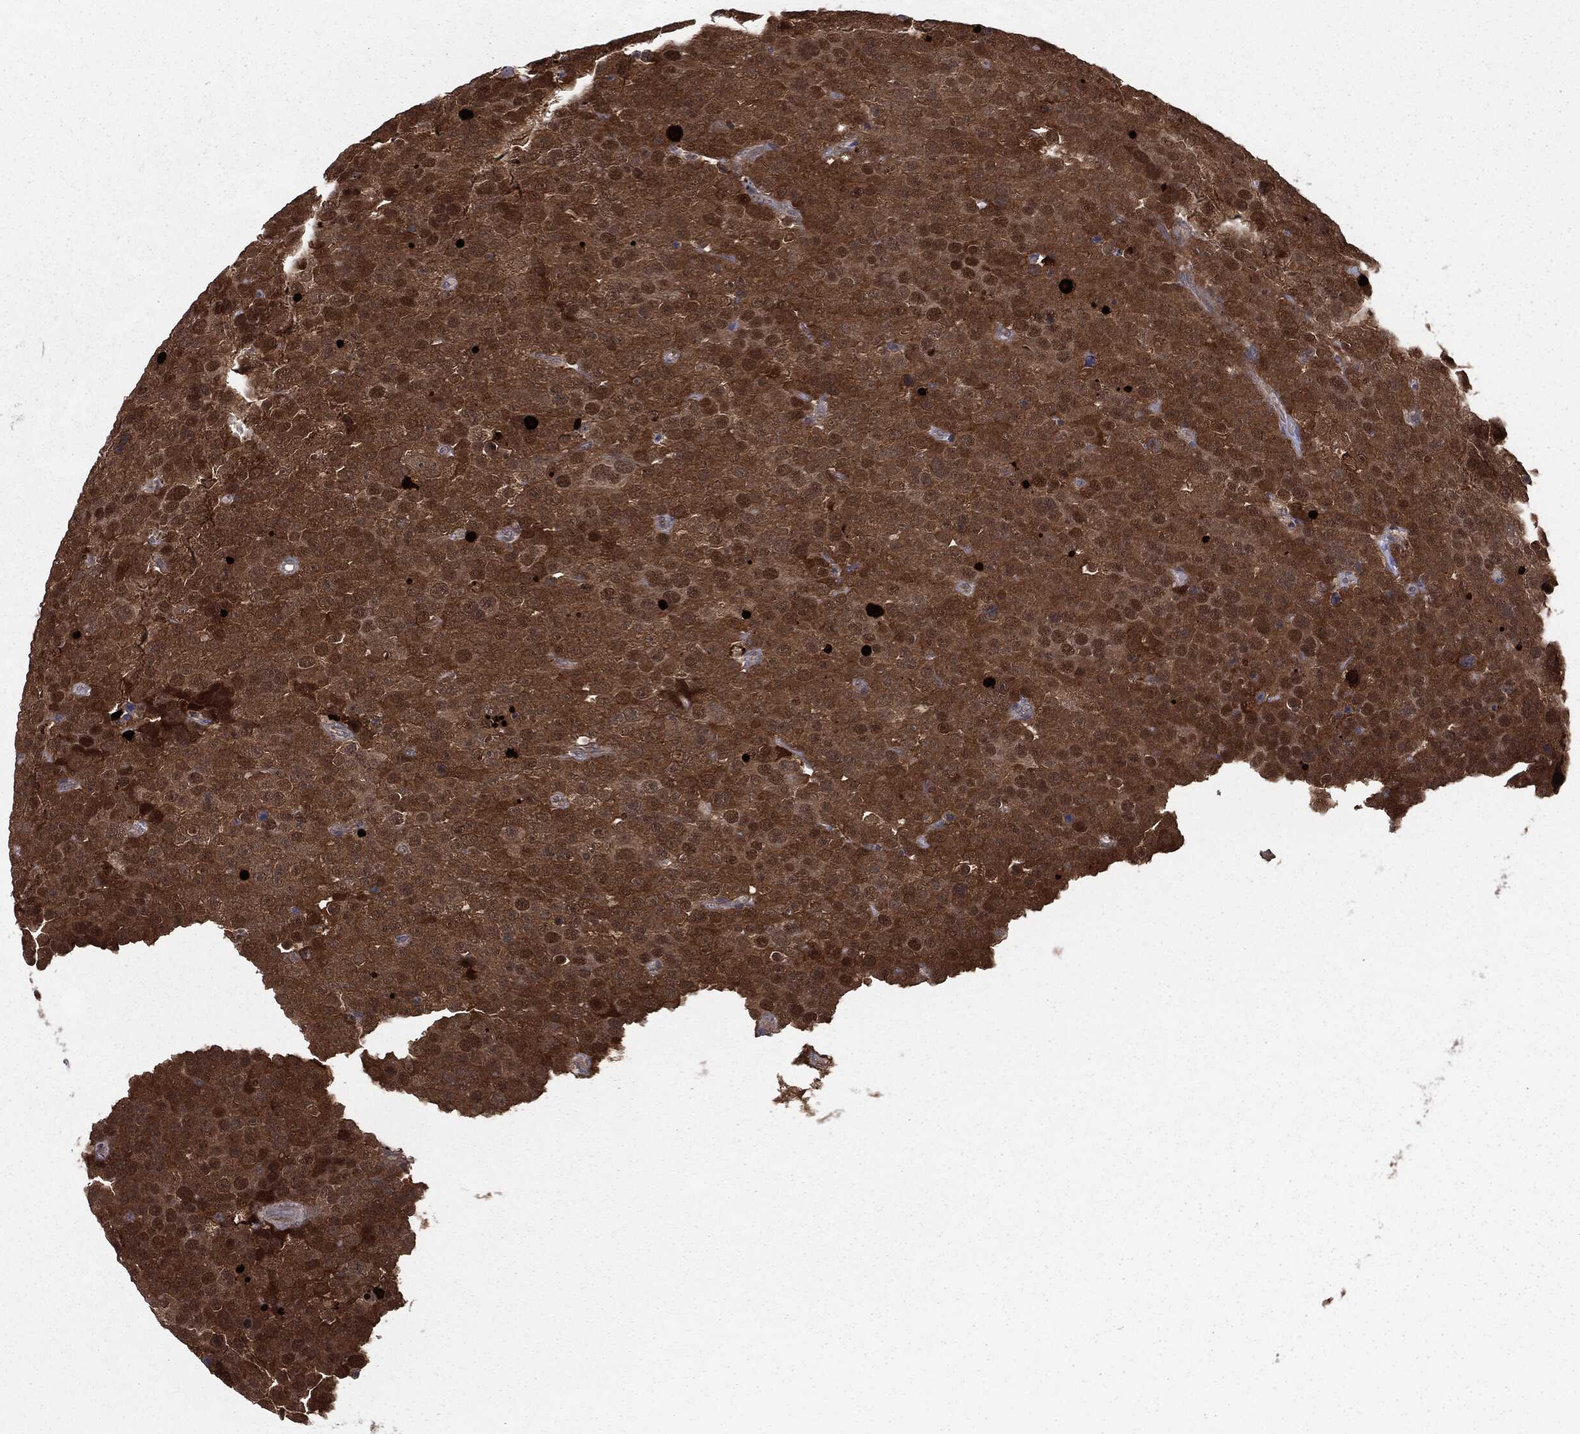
{"staining": {"intensity": "strong", "quantity": "25%-75%", "location": "cytoplasmic/membranous,nuclear"}, "tissue": "testis cancer", "cell_type": "Tumor cells", "image_type": "cancer", "snomed": [{"axis": "morphology", "description": "Seminoma, NOS"}, {"axis": "topography", "description": "Testis"}], "caption": "IHC staining of testis cancer, which displays high levels of strong cytoplasmic/membranous and nuclear positivity in approximately 25%-75% of tumor cells indicating strong cytoplasmic/membranous and nuclear protein staining. The staining was performed using DAB (3,3'-diaminobenzidine) (brown) for protein detection and nuclei were counterstained in hematoxylin (blue).", "gene": "FBXO7", "patient": {"sex": "male", "age": 71}}